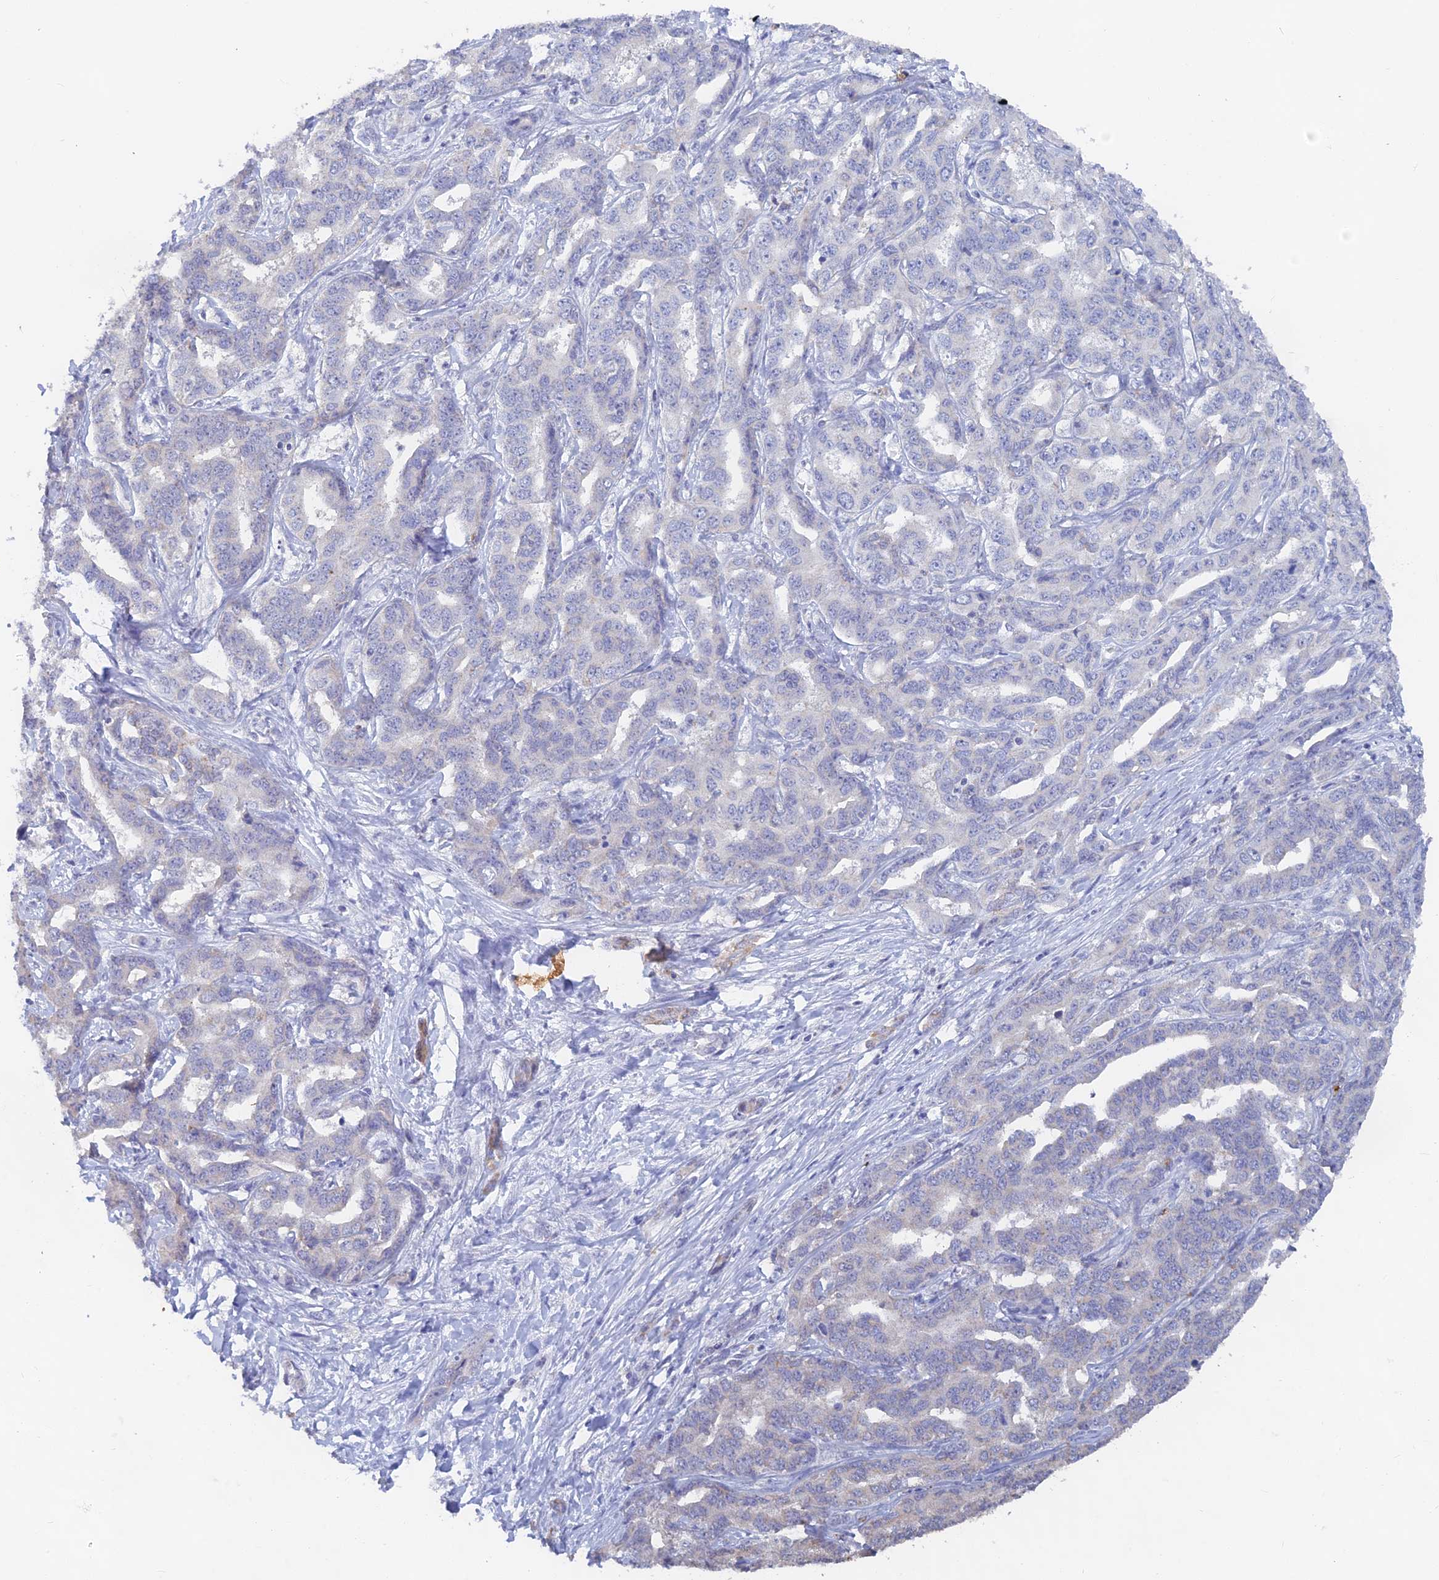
{"staining": {"intensity": "negative", "quantity": "none", "location": "none"}, "tissue": "liver cancer", "cell_type": "Tumor cells", "image_type": "cancer", "snomed": [{"axis": "morphology", "description": "Cholangiocarcinoma"}, {"axis": "topography", "description": "Liver"}], "caption": "A micrograph of human liver cancer is negative for staining in tumor cells.", "gene": "LRIF1", "patient": {"sex": "male", "age": 59}}